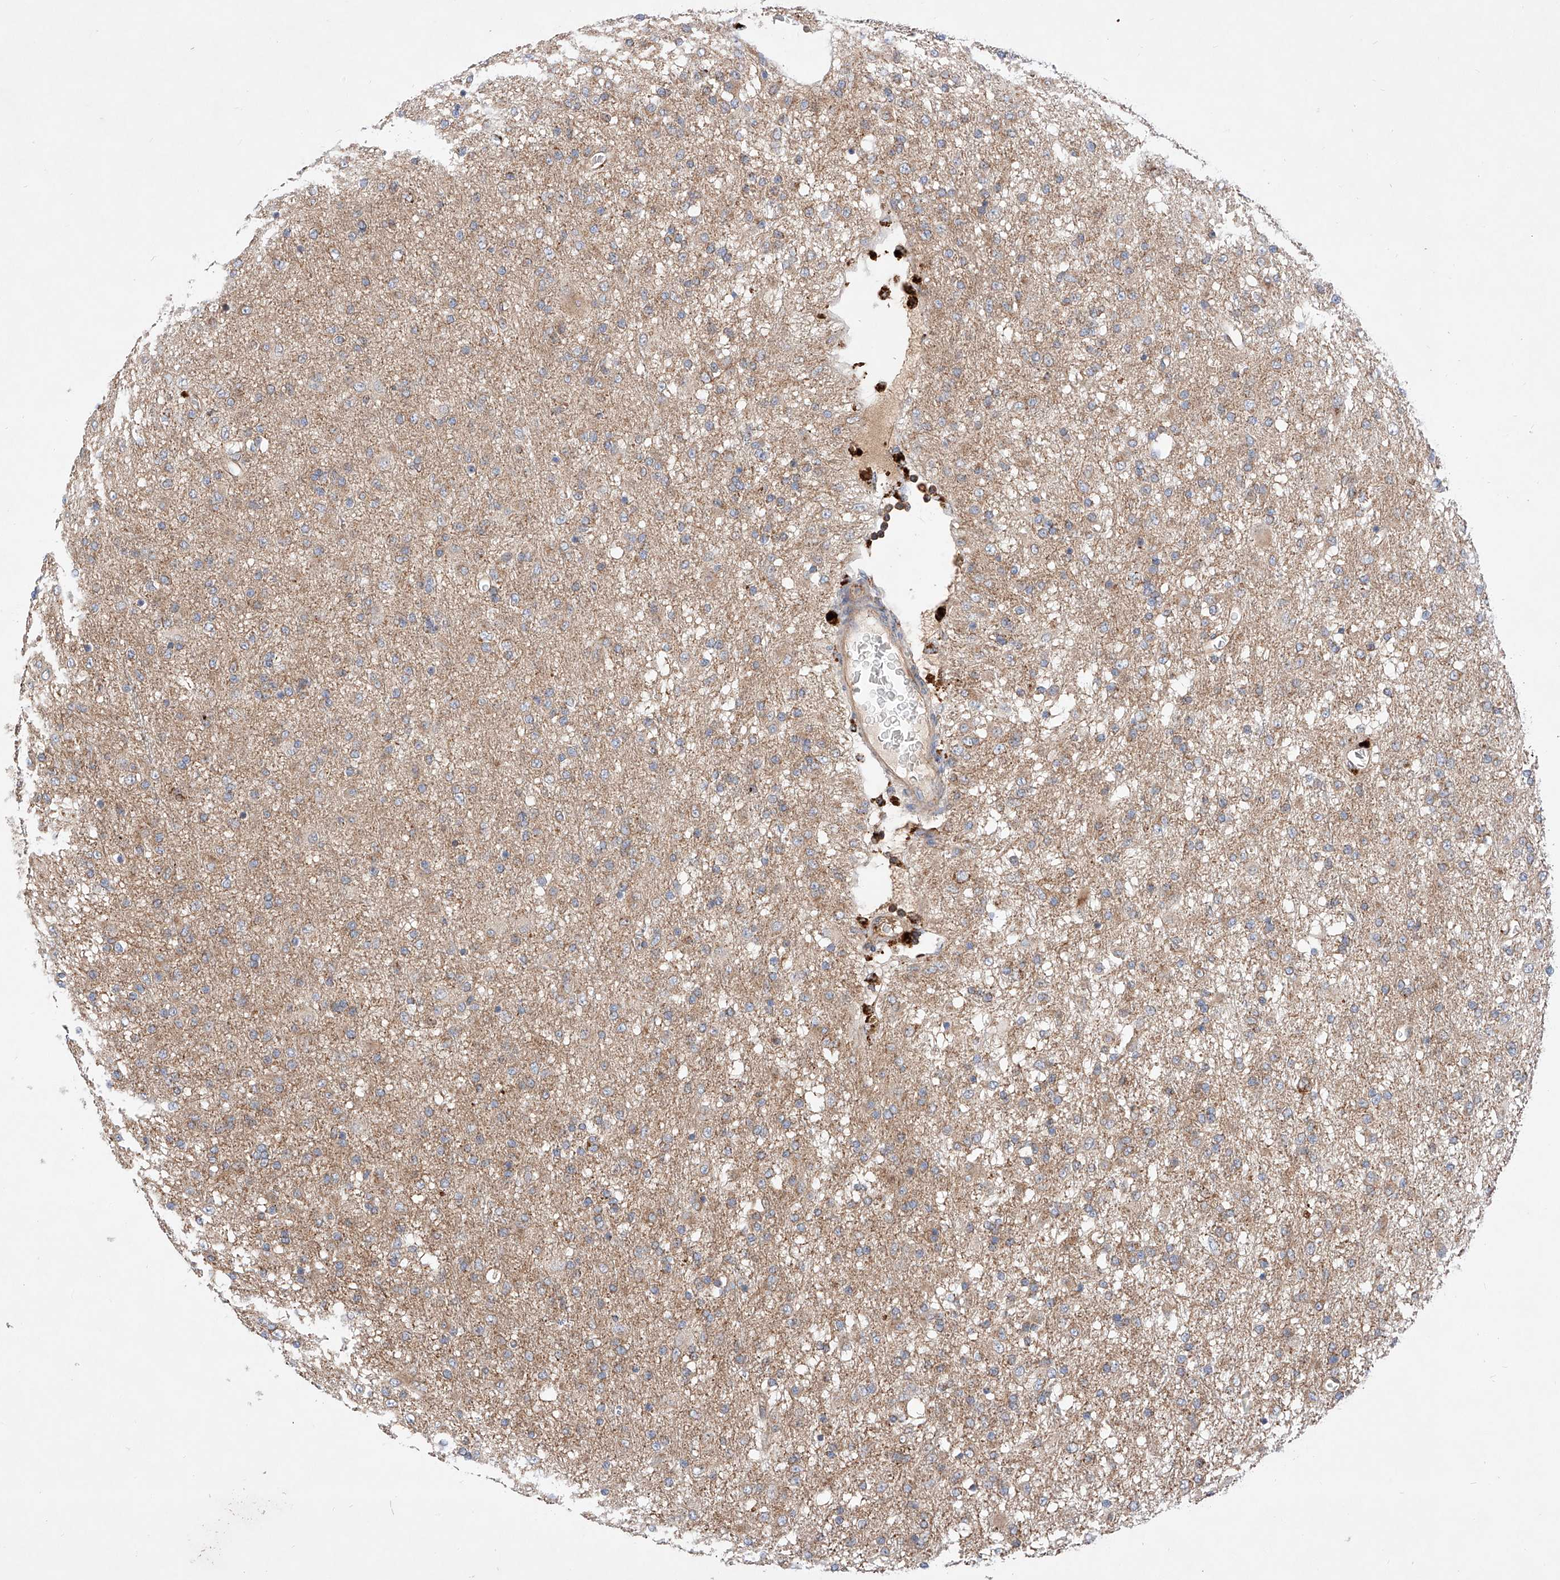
{"staining": {"intensity": "weak", "quantity": "25%-75%", "location": "cytoplasmic/membranous"}, "tissue": "glioma", "cell_type": "Tumor cells", "image_type": "cancer", "snomed": [{"axis": "morphology", "description": "Glioma, malignant, Low grade"}, {"axis": "topography", "description": "Brain"}], "caption": "Malignant glioma (low-grade) was stained to show a protein in brown. There is low levels of weak cytoplasmic/membranous expression in approximately 25%-75% of tumor cells.", "gene": "NR1D1", "patient": {"sex": "male", "age": 65}}